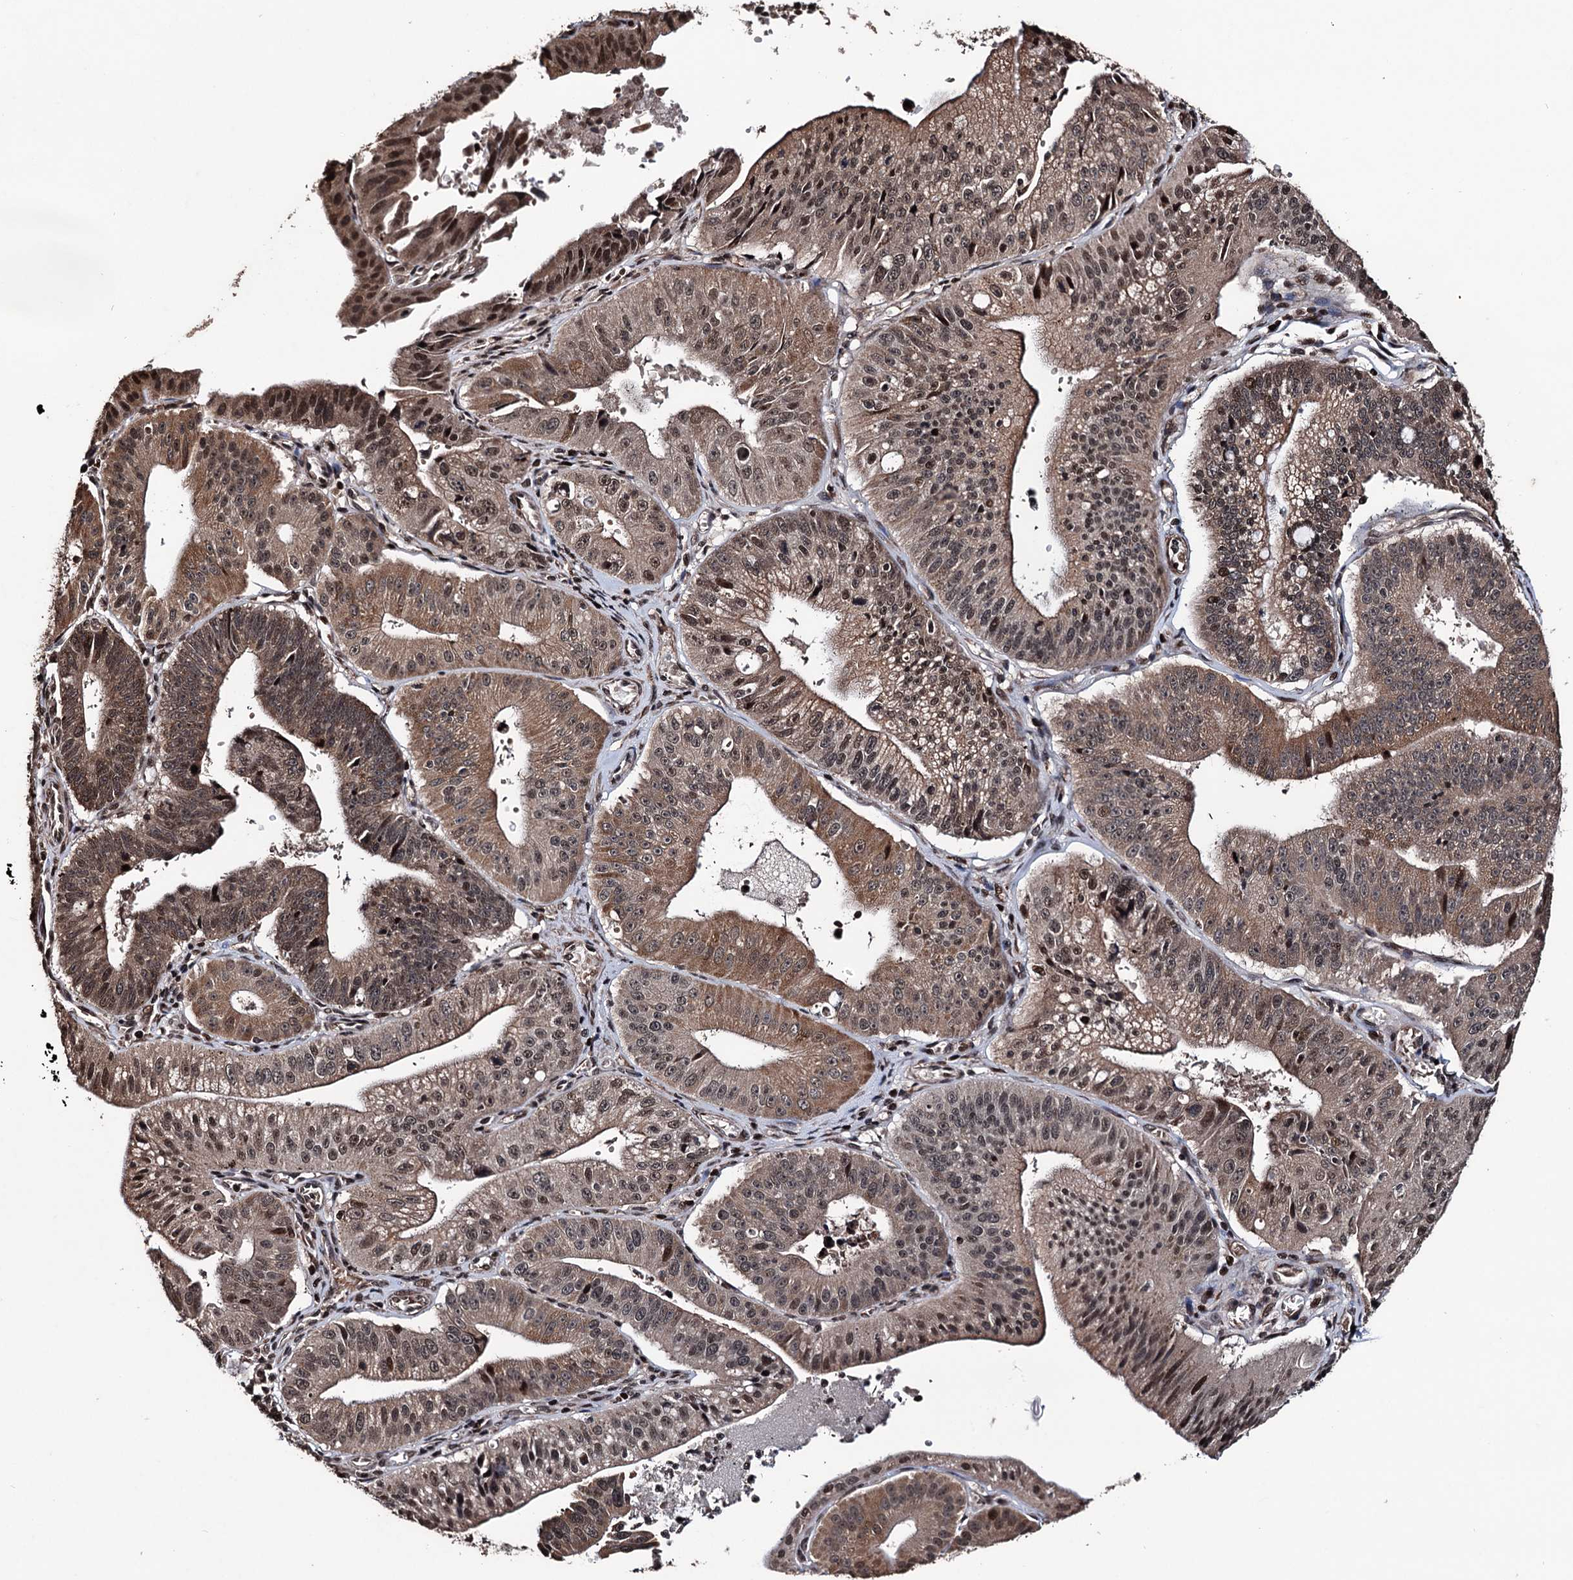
{"staining": {"intensity": "moderate", "quantity": ">75%", "location": "cytoplasmic/membranous,nuclear"}, "tissue": "stomach cancer", "cell_type": "Tumor cells", "image_type": "cancer", "snomed": [{"axis": "morphology", "description": "Adenocarcinoma, NOS"}, {"axis": "topography", "description": "Stomach"}], "caption": "About >75% of tumor cells in stomach cancer reveal moderate cytoplasmic/membranous and nuclear protein staining as visualized by brown immunohistochemical staining.", "gene": "EYA4", "patient": {"sex": "male", "age": 59}}